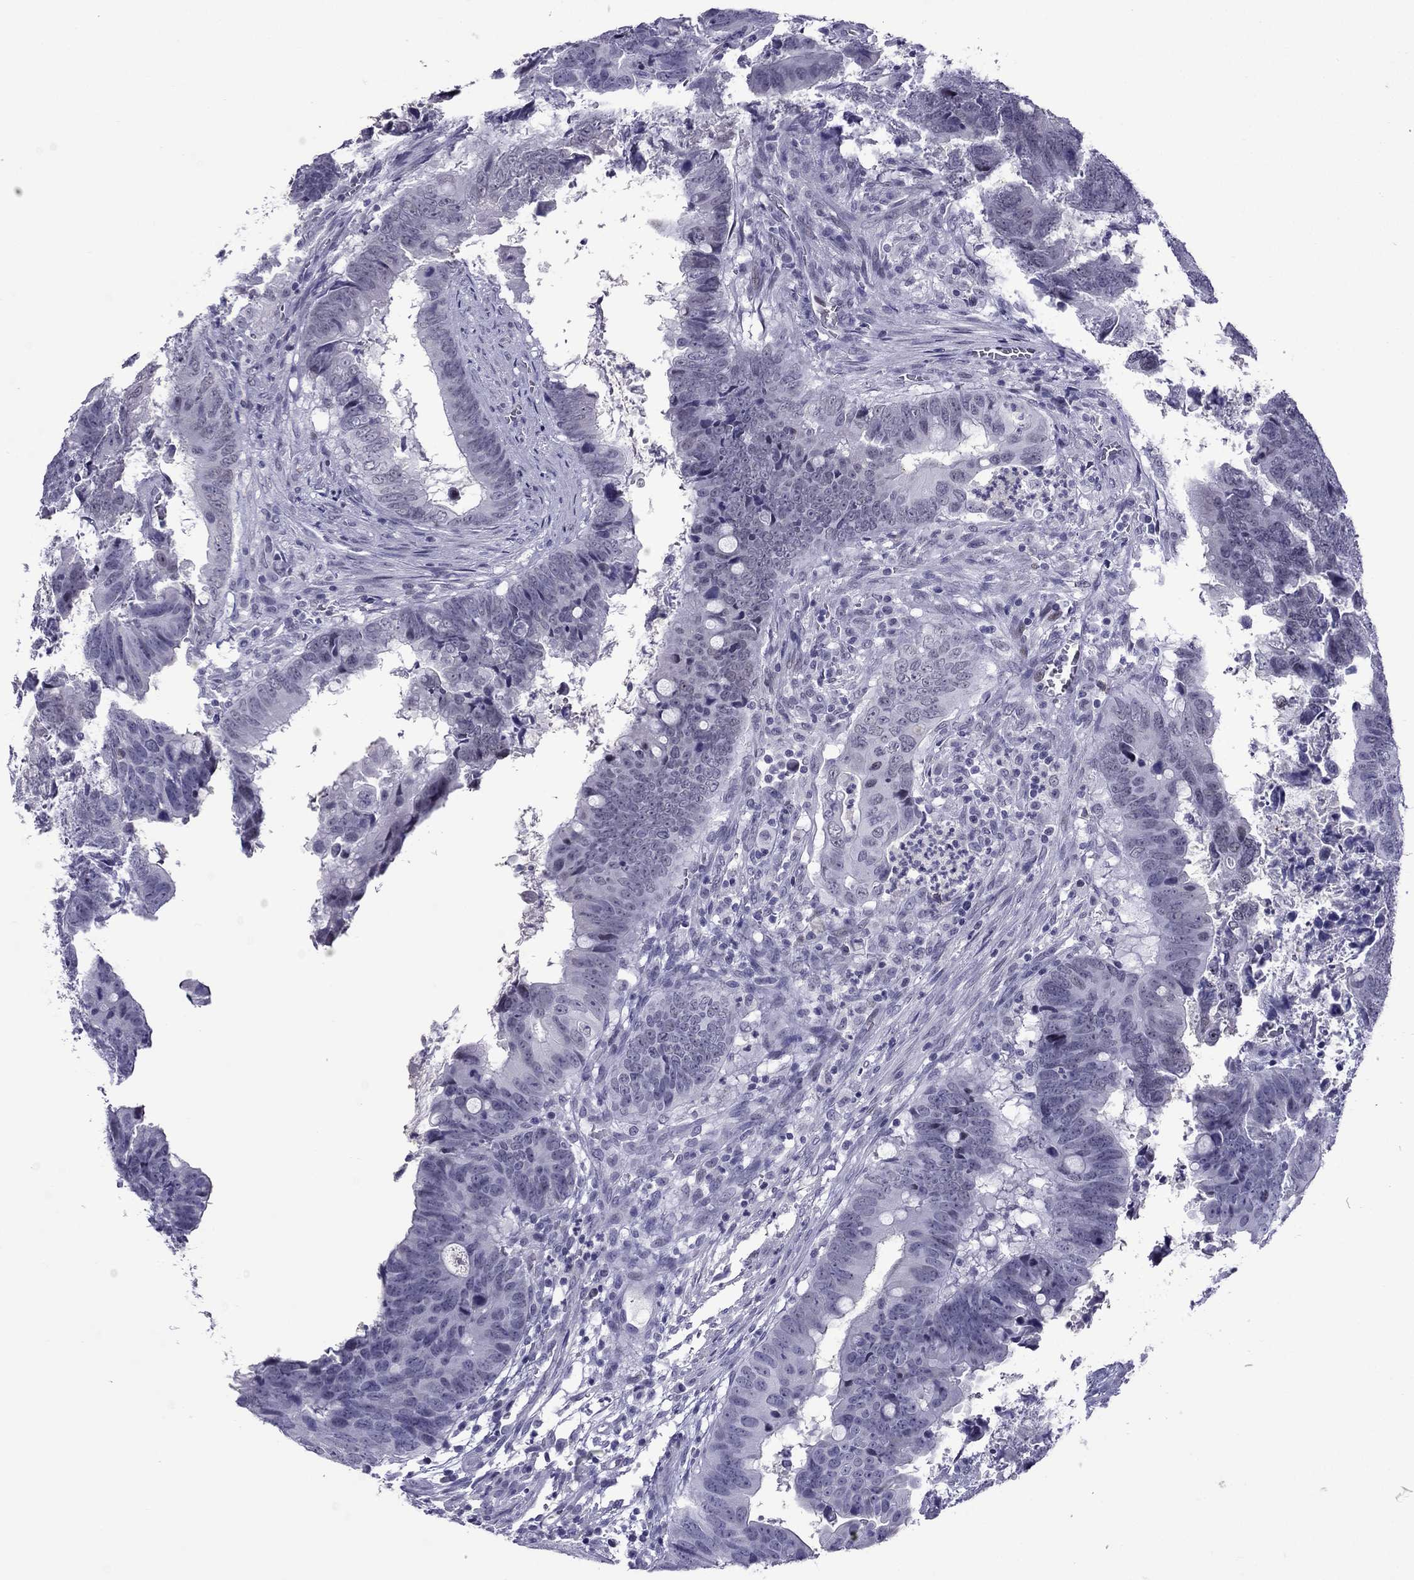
{"staining": {"intensity": "negative", "quantity": "none", "location": "none"}, "tissue": "colorectal cancer", "cell_type": "Tumor cells", "image_type": "cancer", "snomed": [{"axis": "morphology", "description": "Adenocarcinoma, NOS"}, {"axis": "topography", "description": "Colon"}], "caption": "This is an IHC image of human adenocarcinoma (colorectal). There is no expression in tumor cells.", "gene": "MYLK3", "patient": {"sex": "female", "age": 82}}